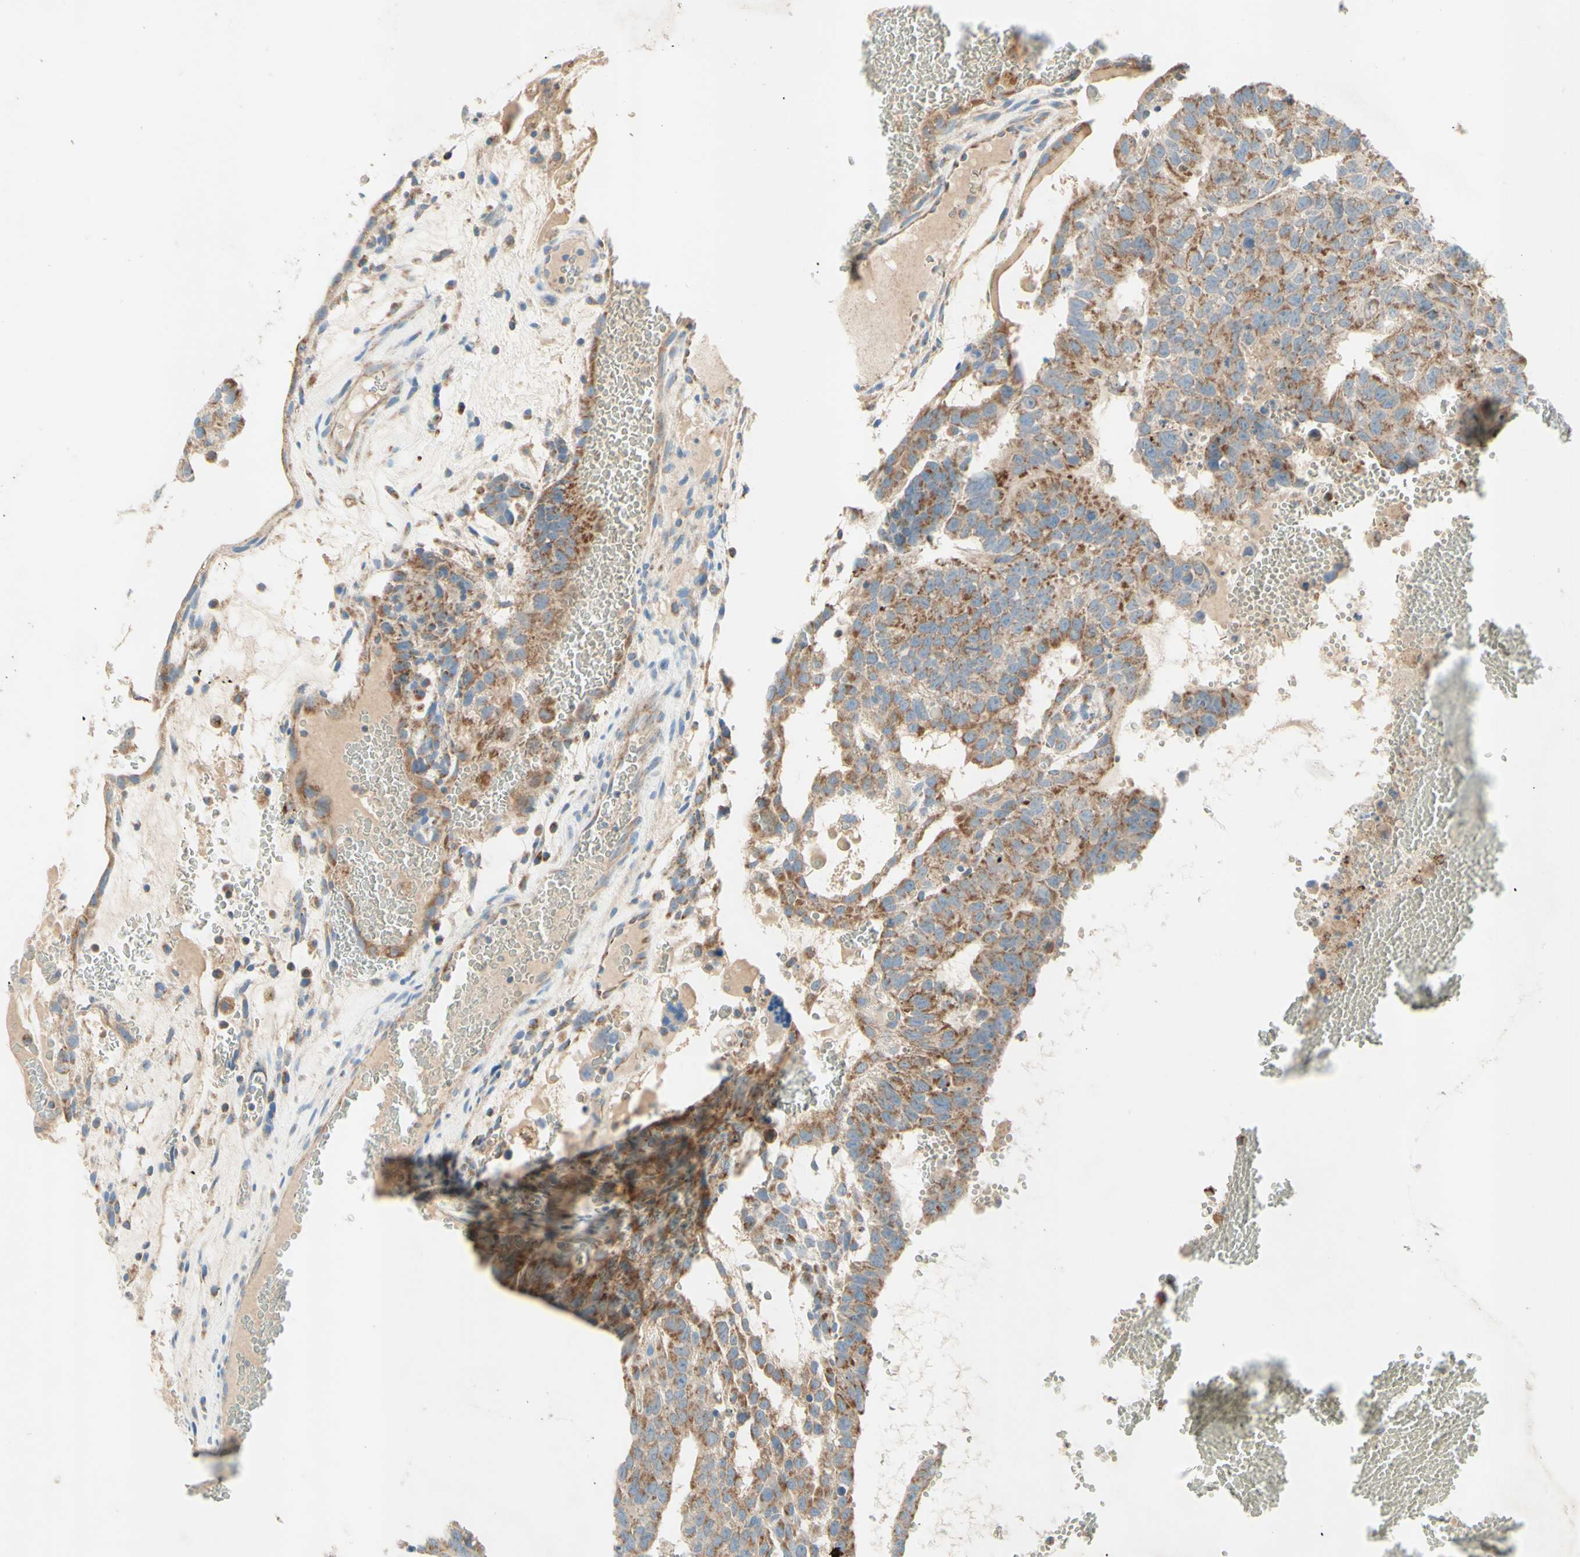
{"staining": {"intensity": "moderate", "quantity": ">75%", "location": "cytoplasmic/membranous"}, "tissue": "testis cancer", "cell_type": "Tumor cells", "image_type": "cancer", "snomed": [{"axis": "morphology", "description": "Seminoma, NOS"}, {"axis": "morphology", "description": "Carcinoma, Embryonal, NOS"}, {"axis": "topography", "description": "Testis"}], "caption": "DAB (3,3'-diaminobenzidine) immunohistochemical staining of seminoma (testis) demonstrates moderate cytoplasmic/membranous protein positivity in approximately >75% of tumor cells.", "gene": "ARMC10", "patient": {"sex": "male", "age": 52}}